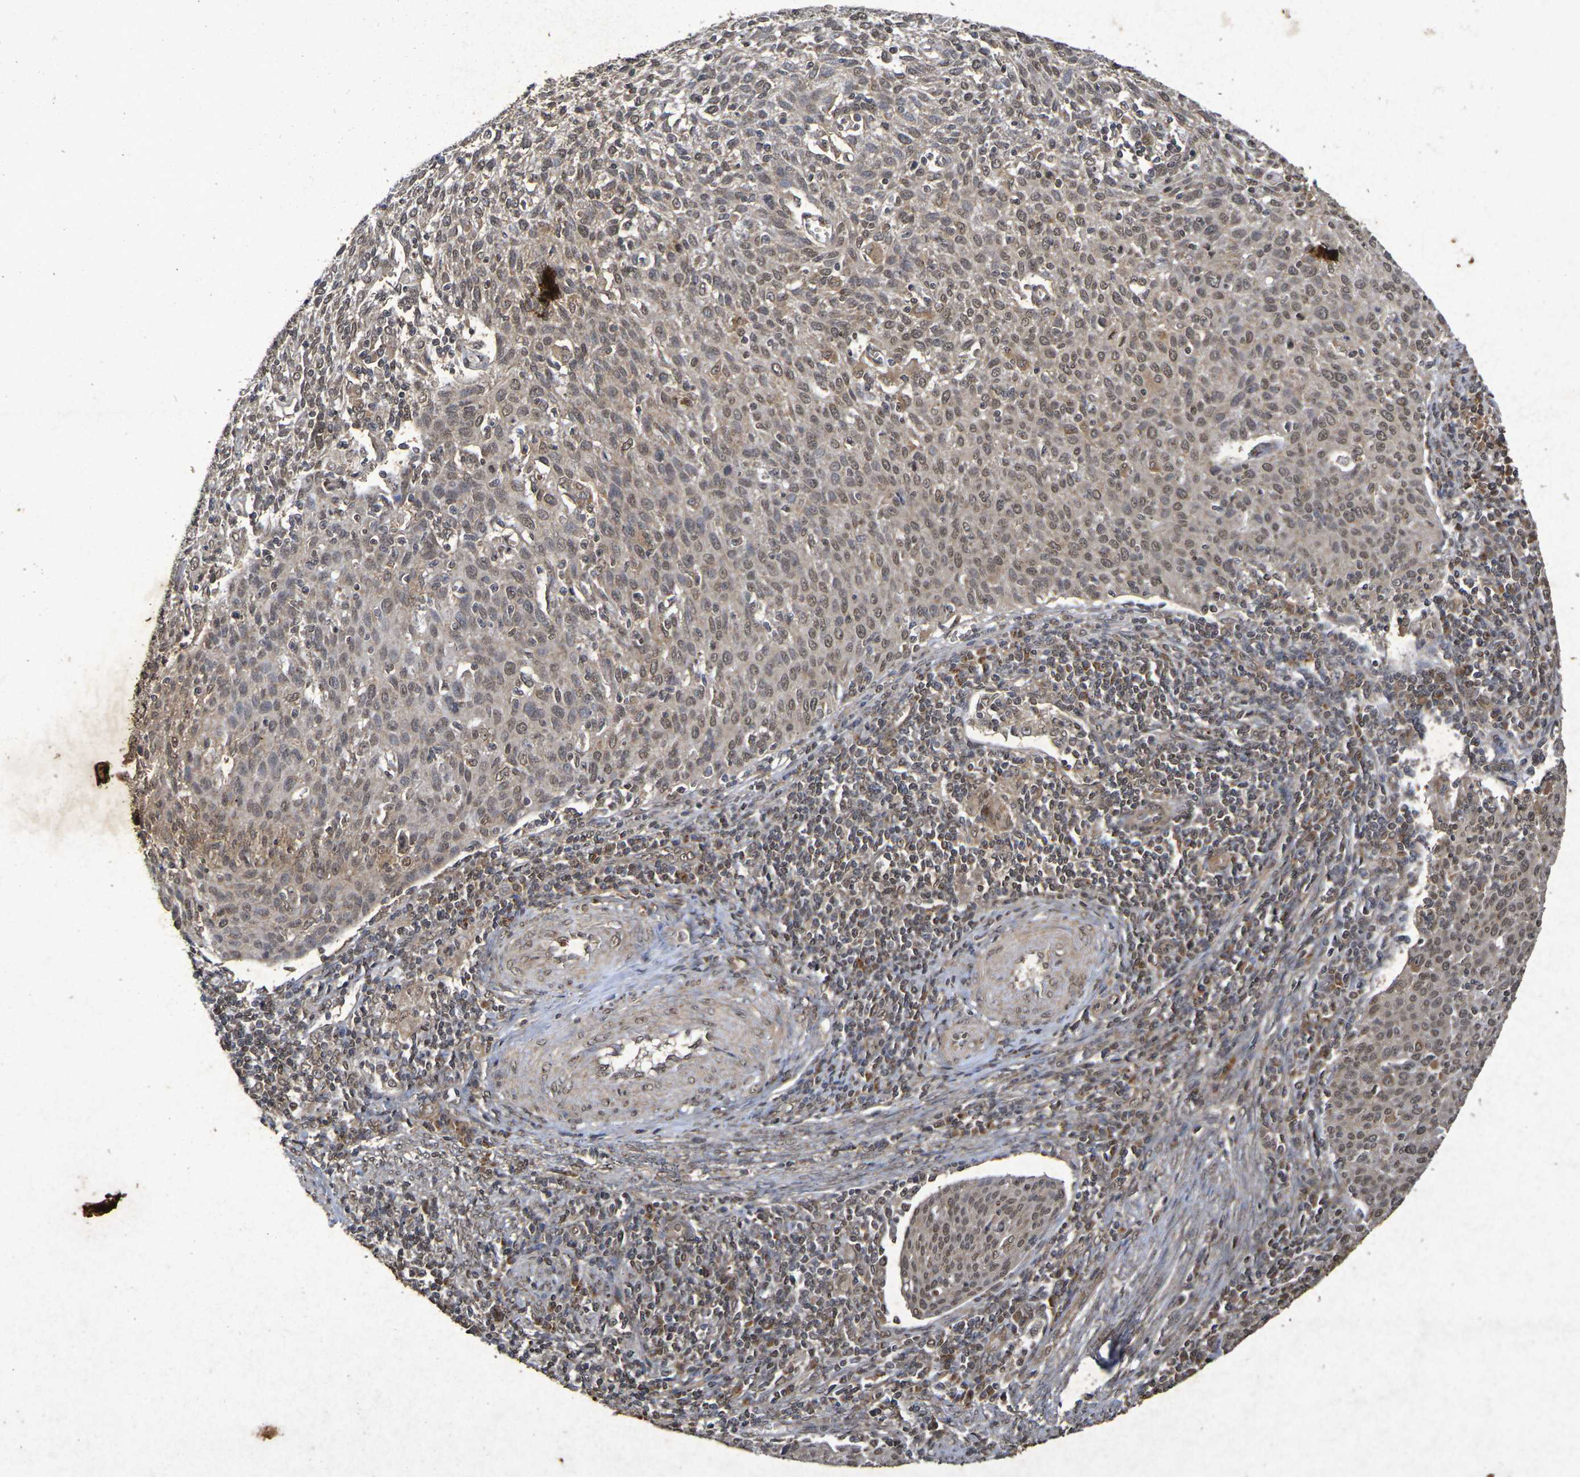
{"staining": {"intensity": "moderate", "quantity": ">75%", "location": "cytoplasmic/membranous,nuclear"}, "tissue": "cervical cancer", "cell_type": "Tumor cells", "image_type": "cancer", "snomed": [{"axis": "morphology", "description": "Squamous cell carcinoma, NOS"}, {"axis": "topography", "description": "Cervix"}], "caption": "Immunohistochemical staining of cervical squamous cell carcinoma exhibits moderate cytoplasmic/membranous and nuclear protein expression in about >75% of tumor cells.", "gene": "GUCY1A2", "patient": {"sex": "female", "age": 38}}